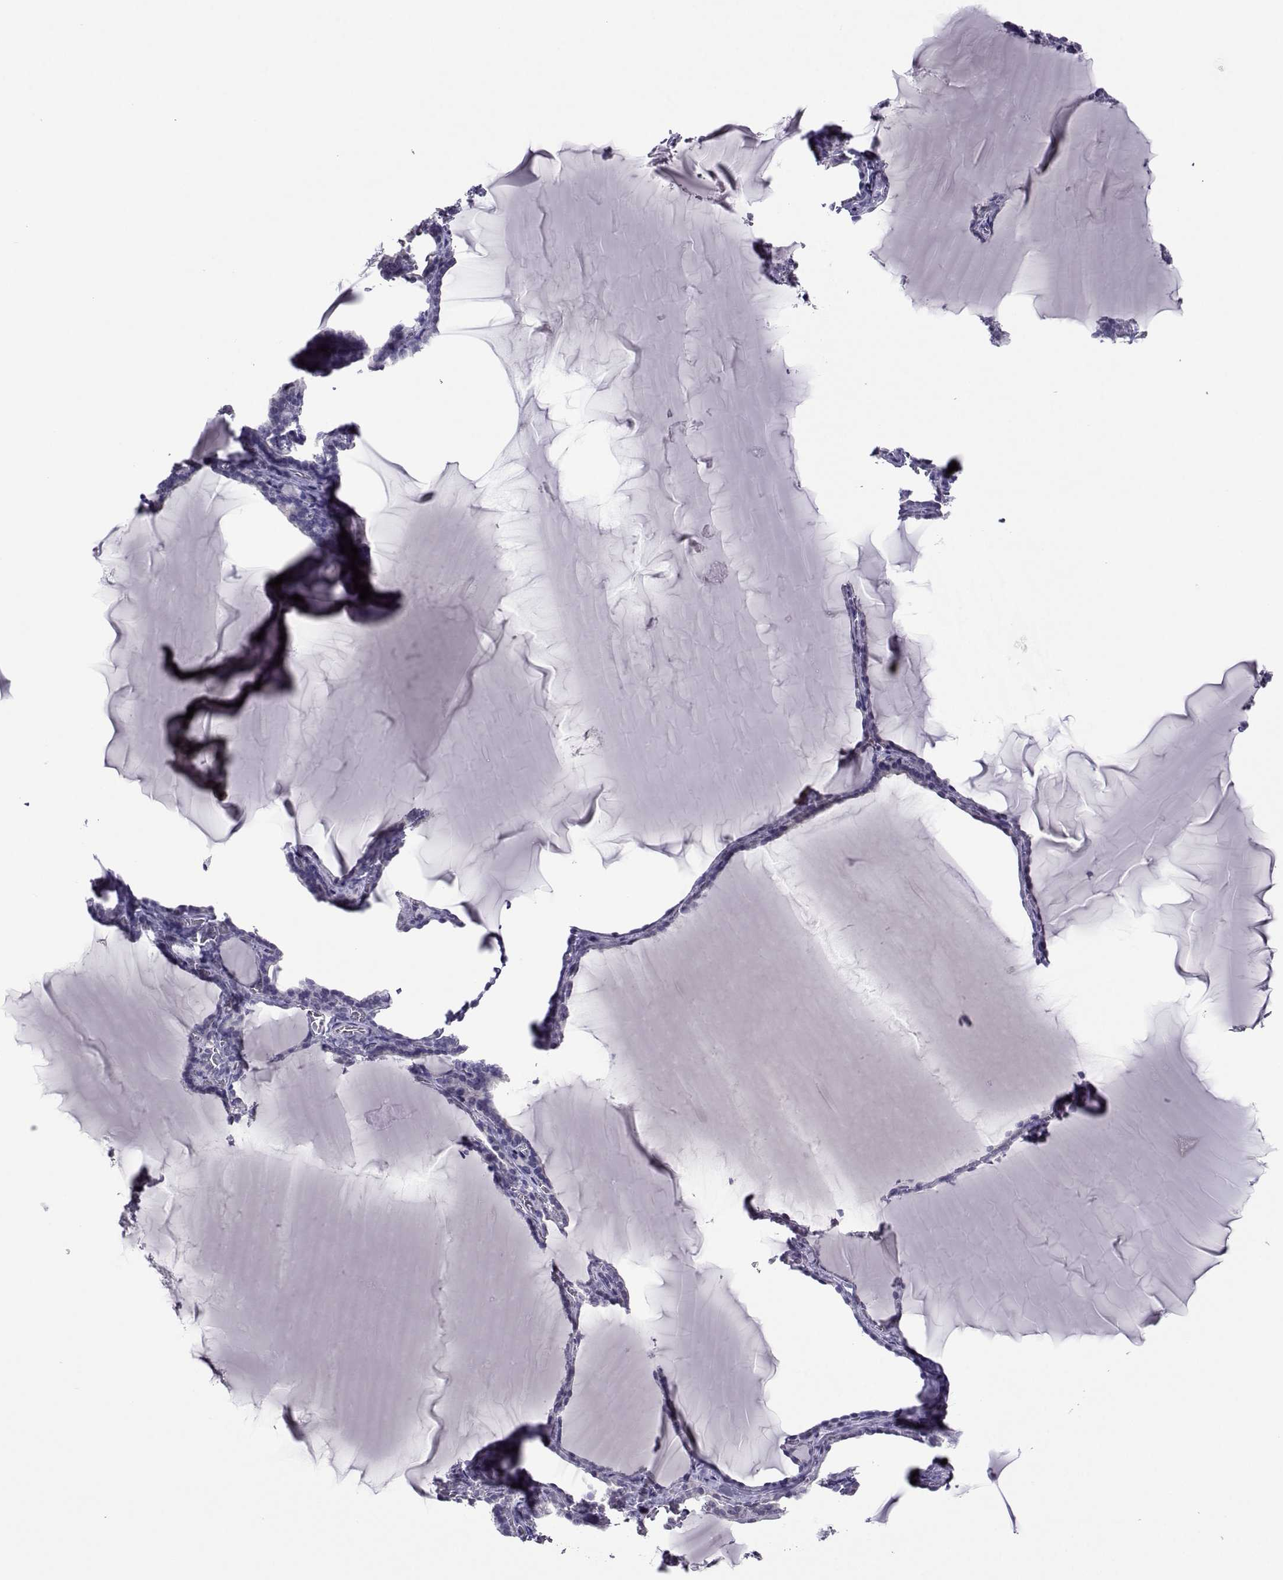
{"staining": {"intensity": "negative", "quantity": "none", "location": "none"}, "tissue": "thyroid gland", "cell_type": "Glandular cells", "image_type": "normal", "snomed": [{"axis": "morphology", "description": "Normal tissue, NOS"}, {"axis": "morphology", "description": "Hyperplasia, NOS"}, {"axis": "topography", "description": "Thyroid gland"}], "caption": "Immunohistochemistry micrograph of normal human thyroid gland stained for a protein (brown), which reveals no positivity in glandular cells. The staining is performed using DAB (3,3'-diaminobenzidine) brown chromogen with nuclei counter-stained in using hematoxylin.", "gene": "DDX20", "patient": {"sex": "female", "age": 27}}